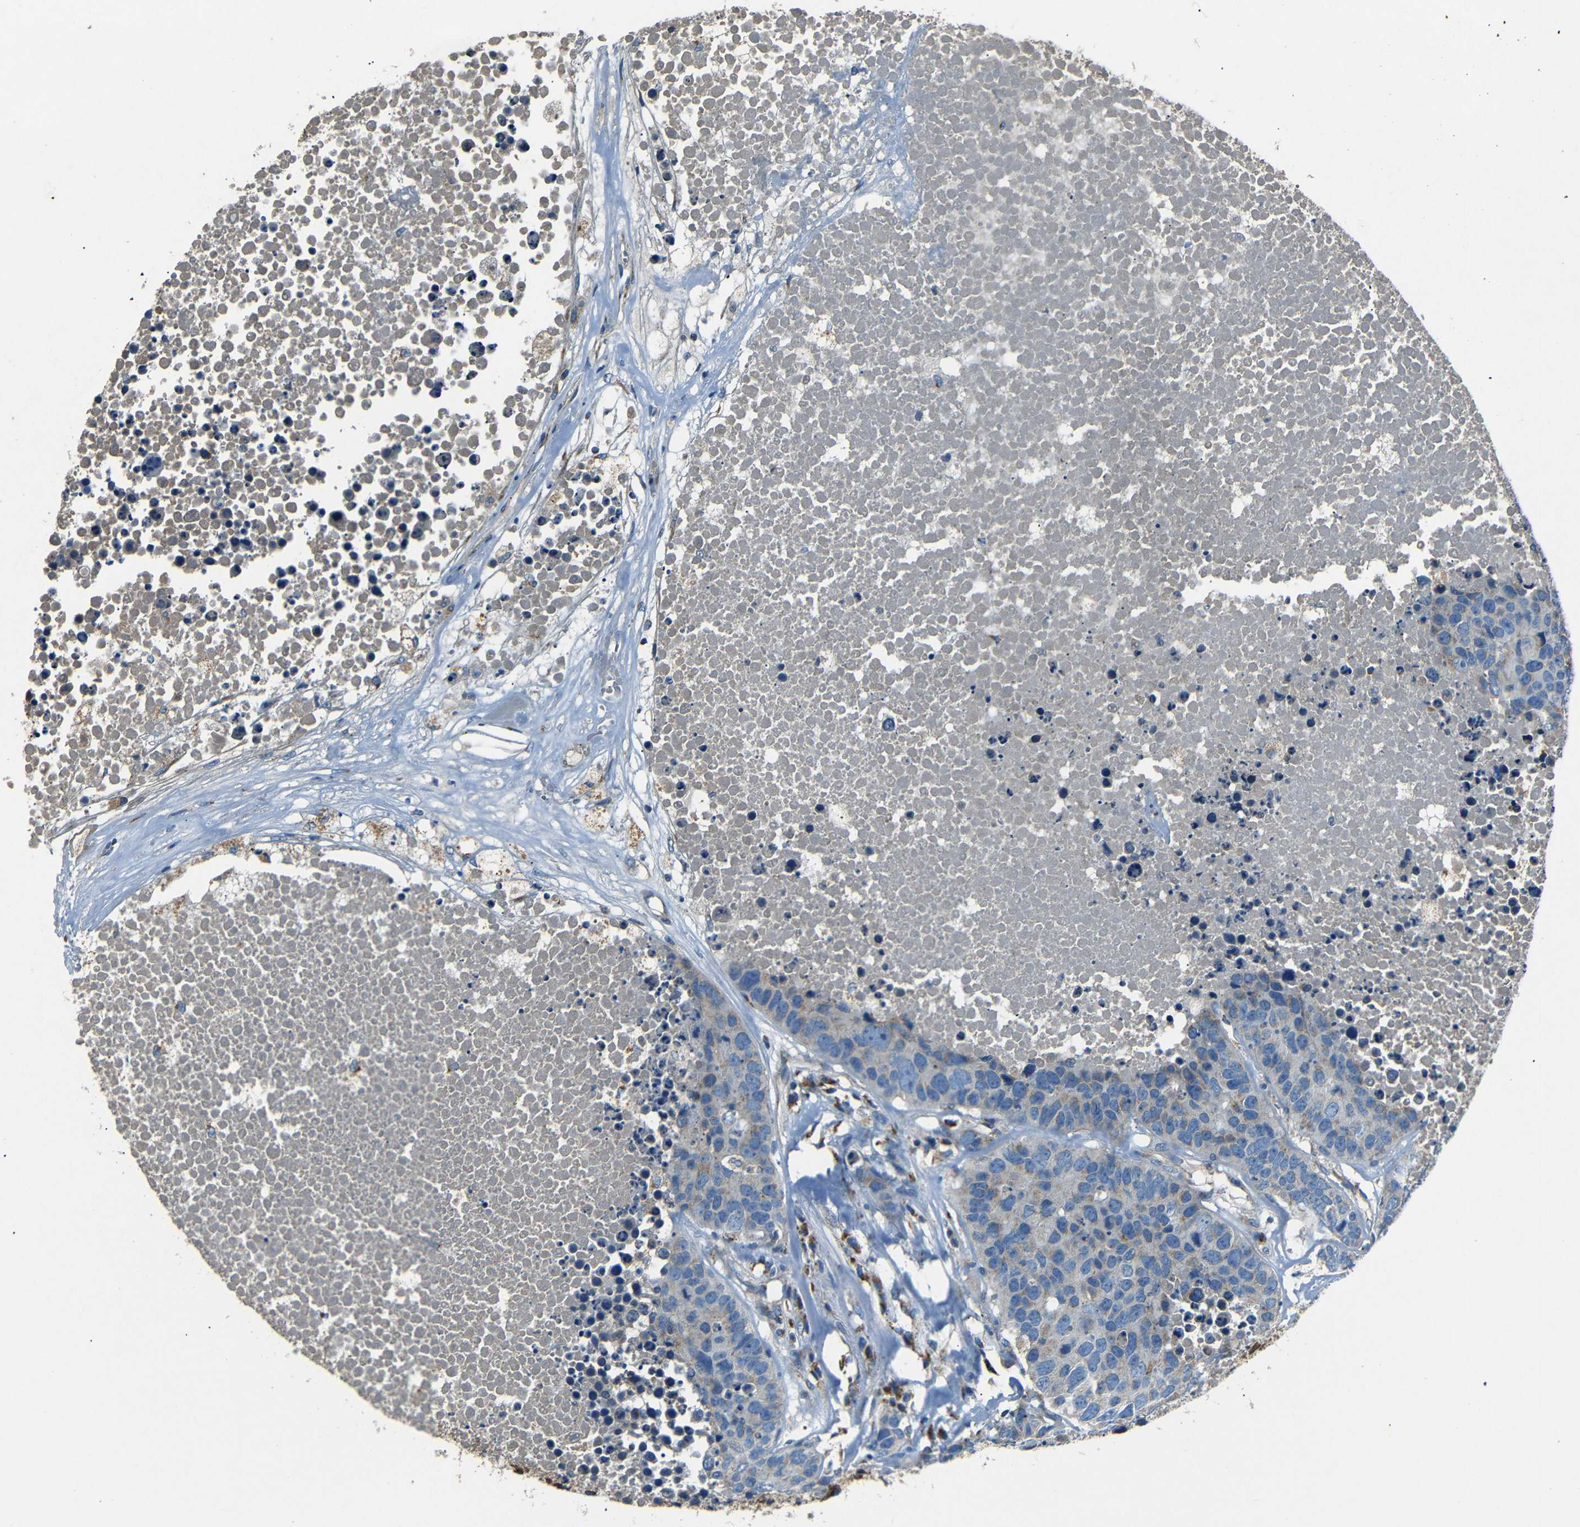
{"staining": {"intensity": "weak", "quantity": ">75%", "location": "cytoplasmic/membranous"}, "tissue": "carcinoid", "cell_type": "Tumor cells", "image_type": "cancer", "snomed": [{"axis": "morphology", "description": "Carcinoid, malignant, NOS"}, {"axis": "topography", "description": "Lung"}], "caption": "Protein expression analysis of human carcinoid reveals weak cytoplasmic/membranous staining in about >75% of tumor cells.", "gene": "NETO2", "patient": {"sex": "male", "age": 60}}